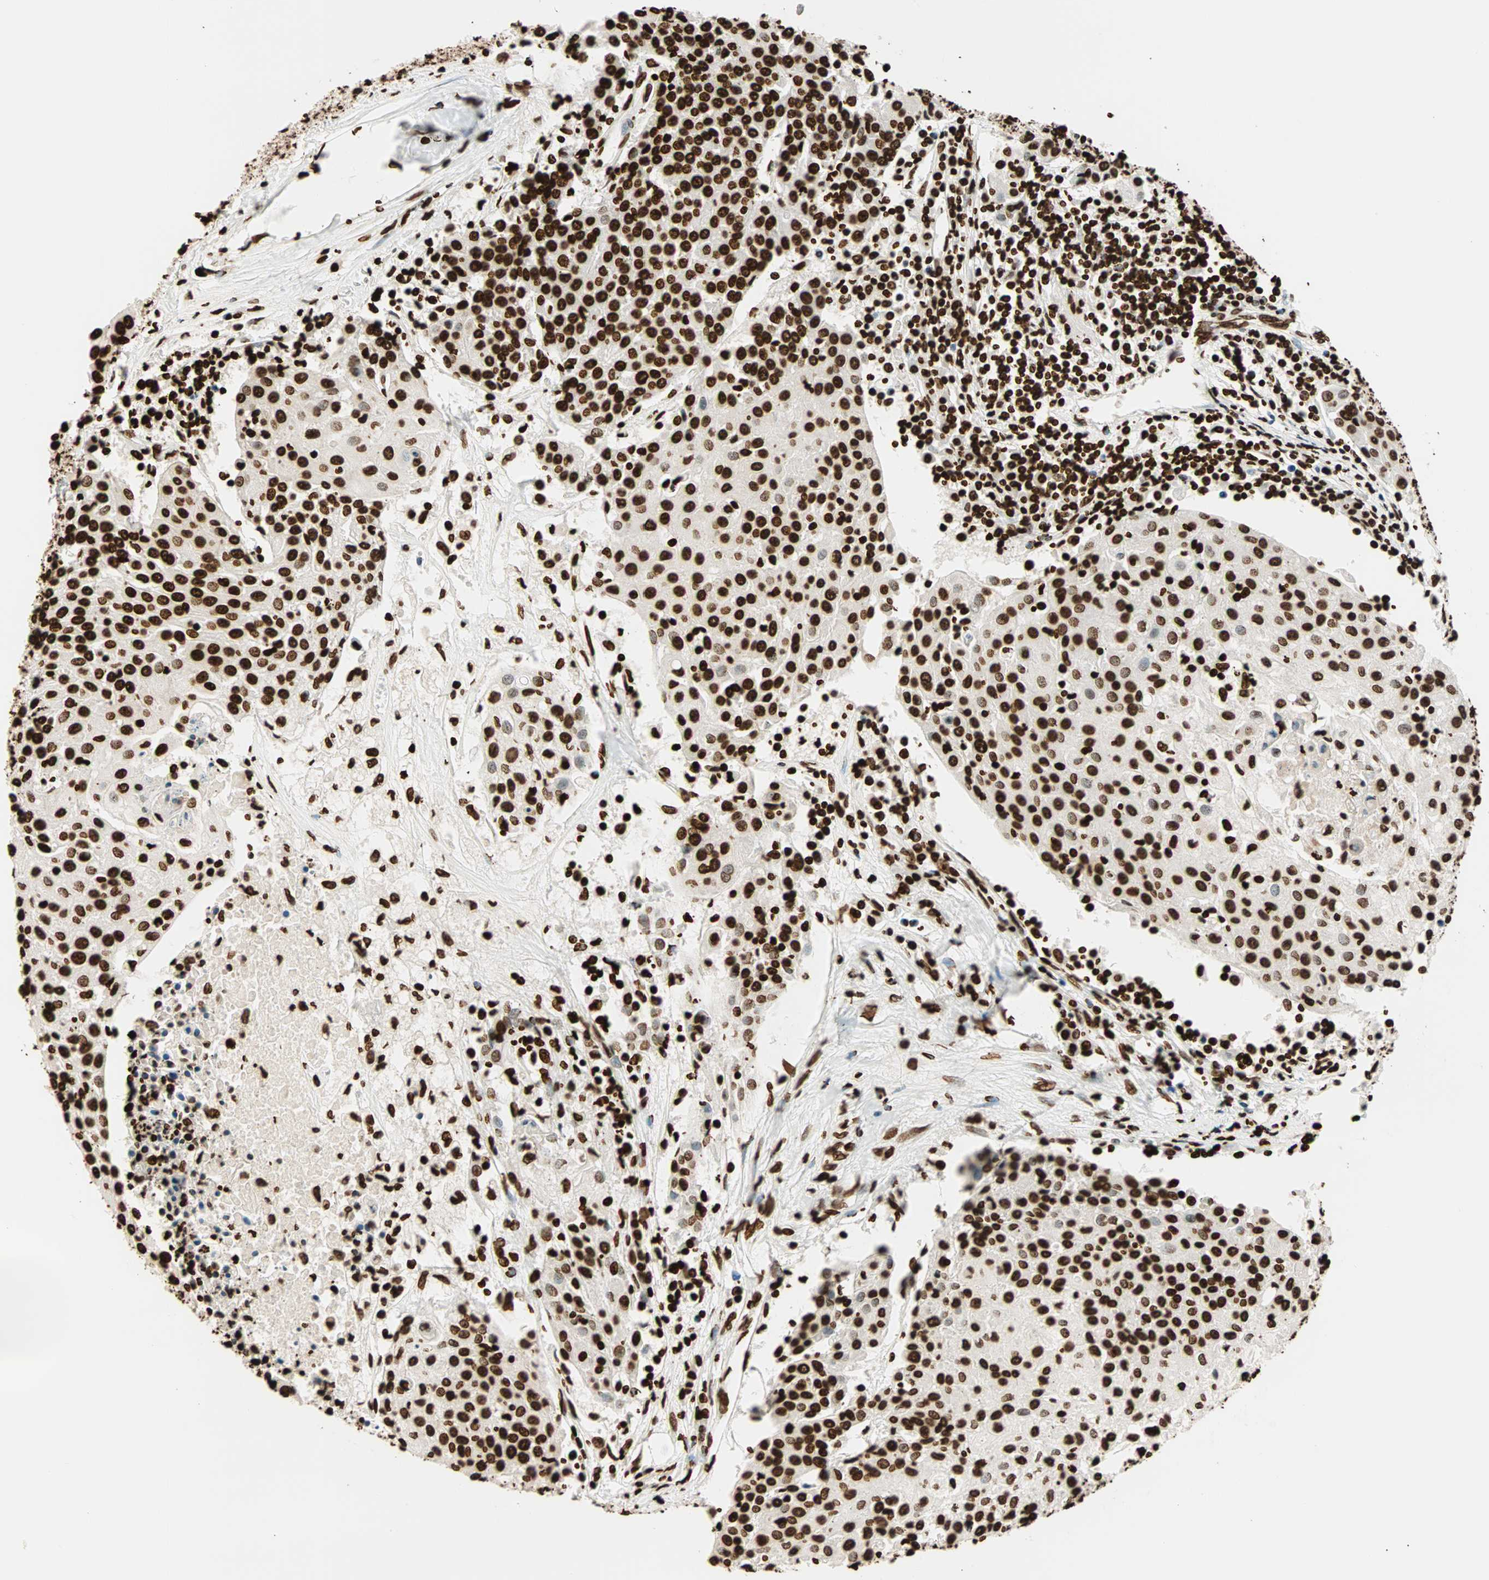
{"staining": {"intensity": "strong", "quantity": ">75%", "location": "nuclear"}, "tissue": "urothelial cancer", "cell_type": "Tumor cells", "image_type": "cancer", "snomed": [{"axis": "morphology", "description": "Urothelial carcinoma, High grade"}, {"axis": "topography", "description": "Urinary bladder"}], "caption": "Tumor cells display high levels of strong nuclear staining in approximately >75% of cells in human urothelial cancer.", "gene": "GLI2", "patient": {"sex": "female", "age": 85}}